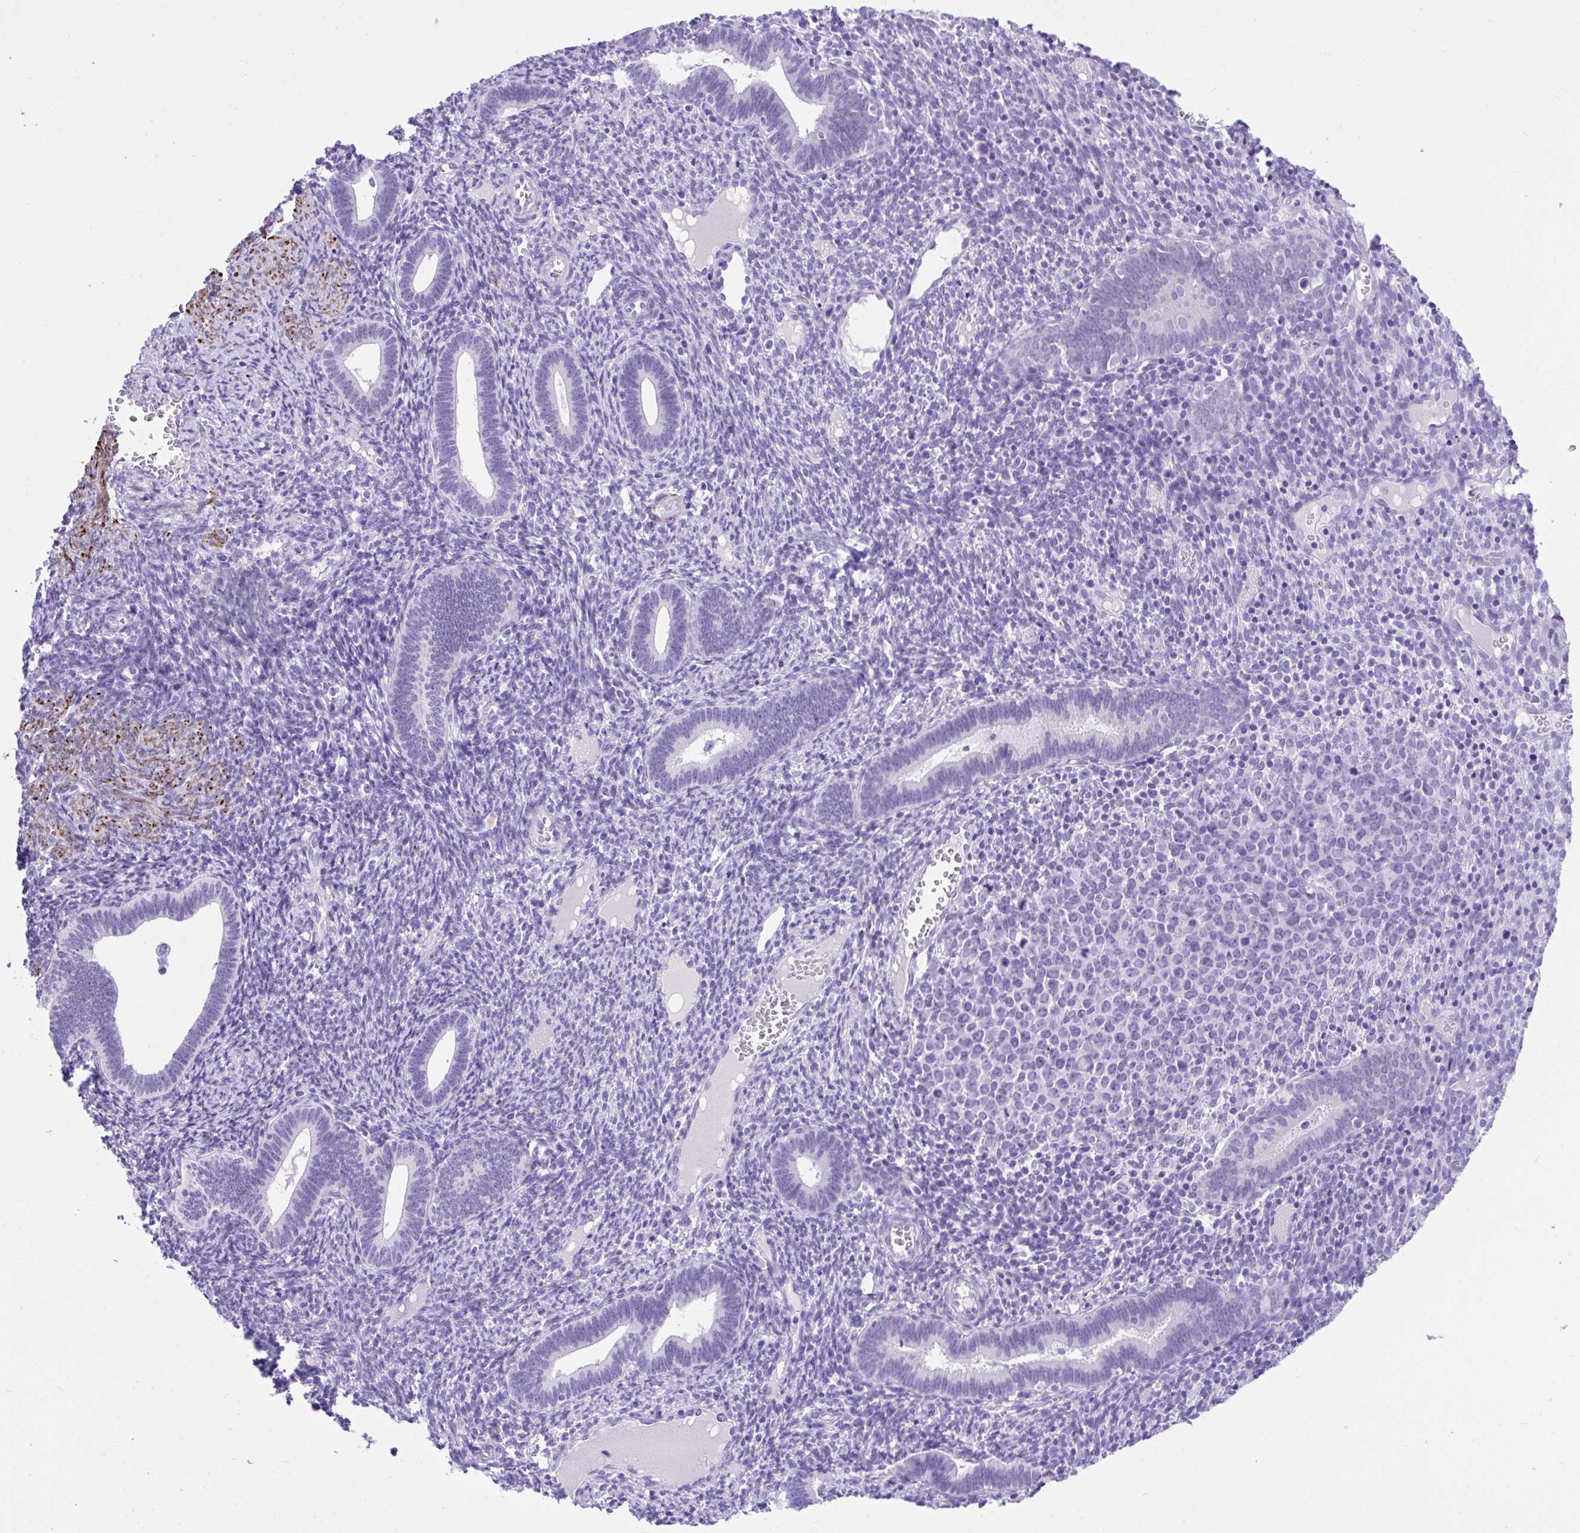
{"staining": {"intensity": "negative", "quantity": "none", "location": "none"}, "tissue": "endometrium", "cell_type": "Cells in endometrial stroma", "image_type": "normal", "snomed": [{"axis": "morphology", "description": "Normal tissue, NOS"}, {"axis": "topography", "description": "Endometrium"}], "caption": "Endometrium stained for a protein using IHC reveals no expression cells in endometrial stroma.", "gene": "KCNN4", "patient": {"sex": "female", "age": 41}}